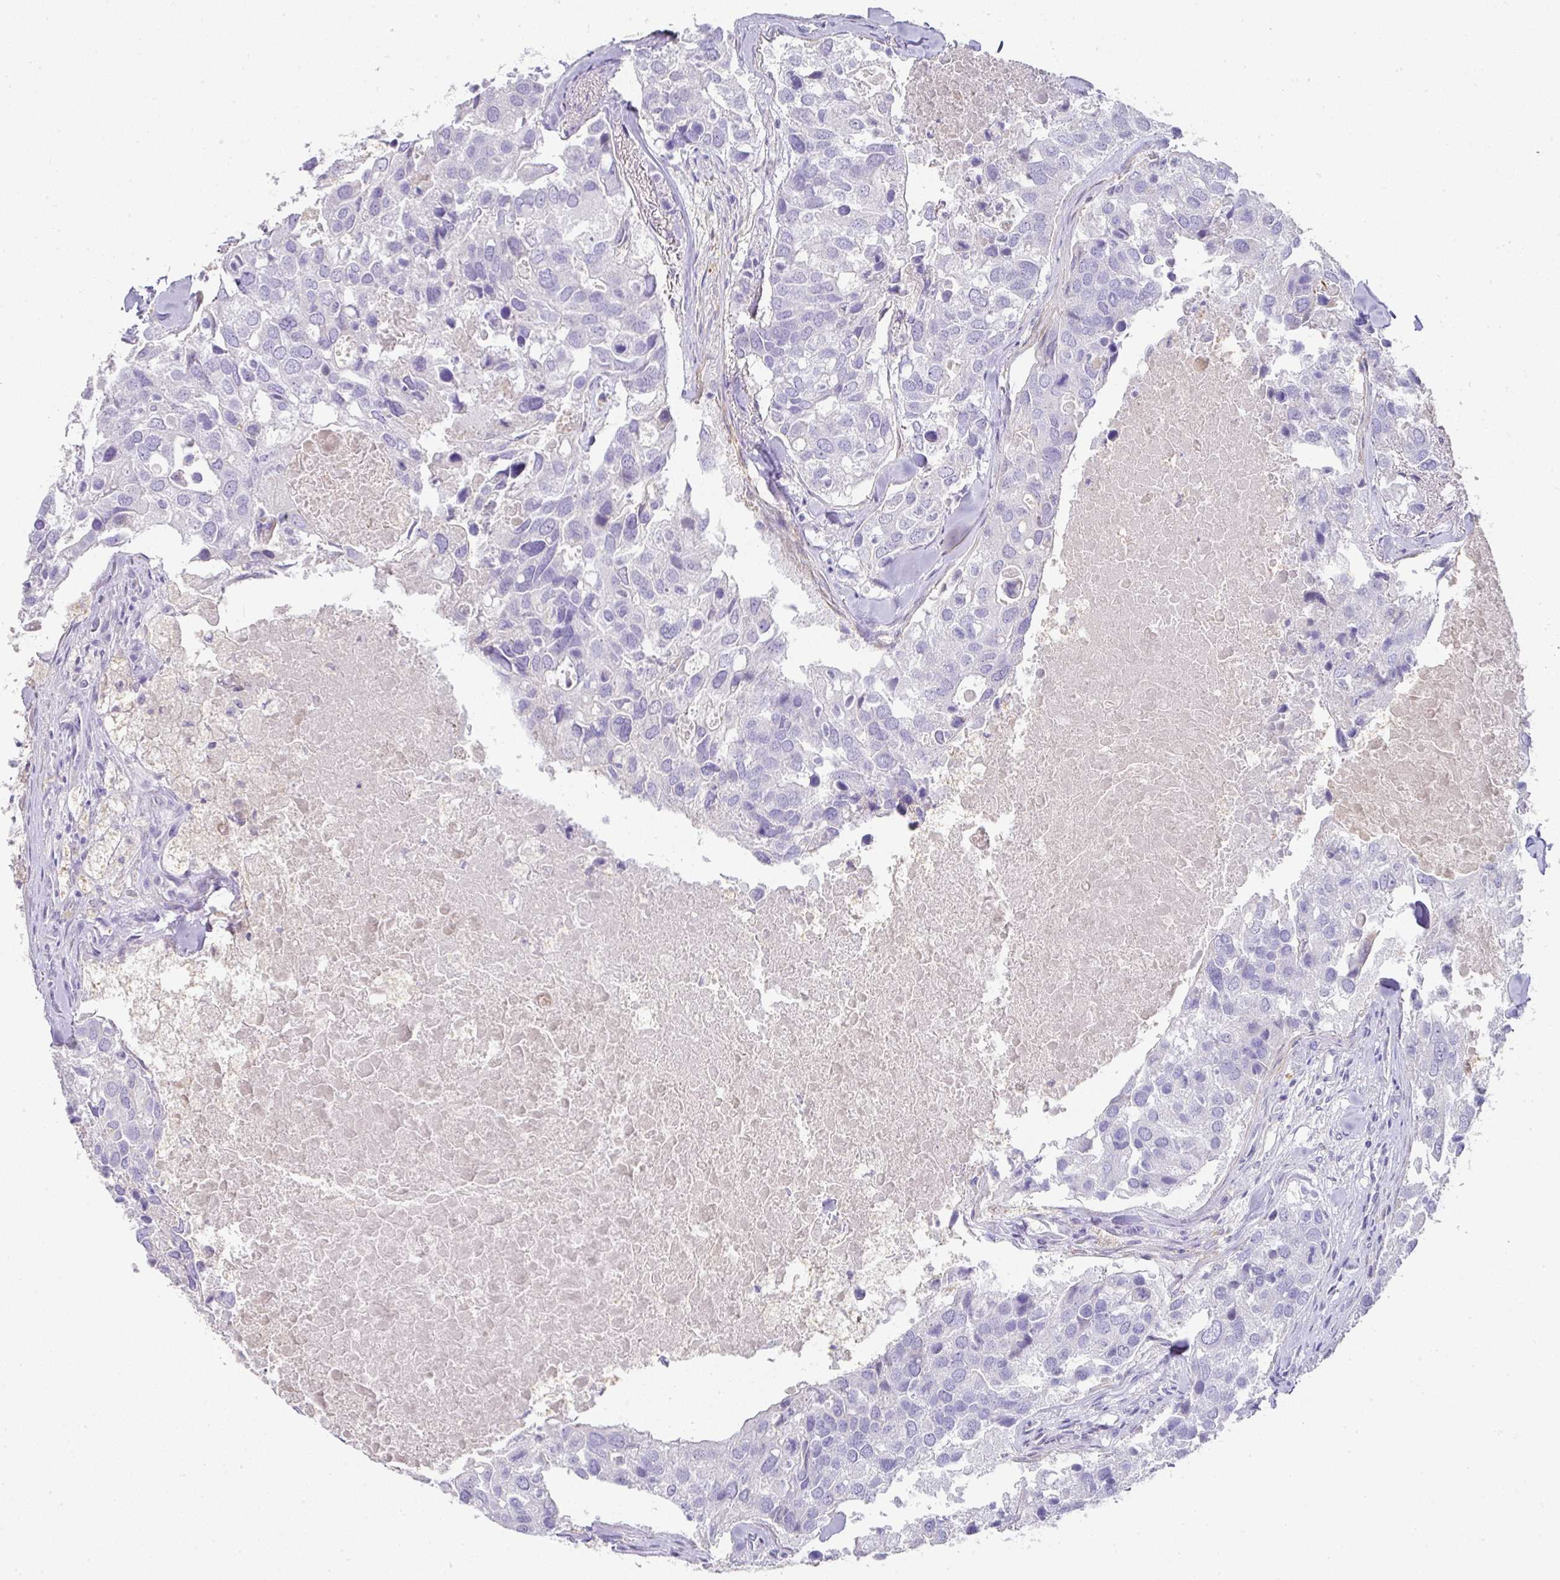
{"staining": {"intensity": "negative", "quantity": "none", "location": "none"}, "tissue": "breast cancer", "cell_type": "Tumor cells", "image_type": "cancer", "snomed": [{"axis": "morphology", "description": "Duct carcinoma"}, {"axis": "topography", "description": "Breast"}], "caption": "Tumor cells show no significant staining in intraductal carcinoma (breast). (DAB immunohistochemistry (IHC) with hematoxylin counter stain).", "gene": "TARM1", "patient": {"sex": "female", "age": 83}}